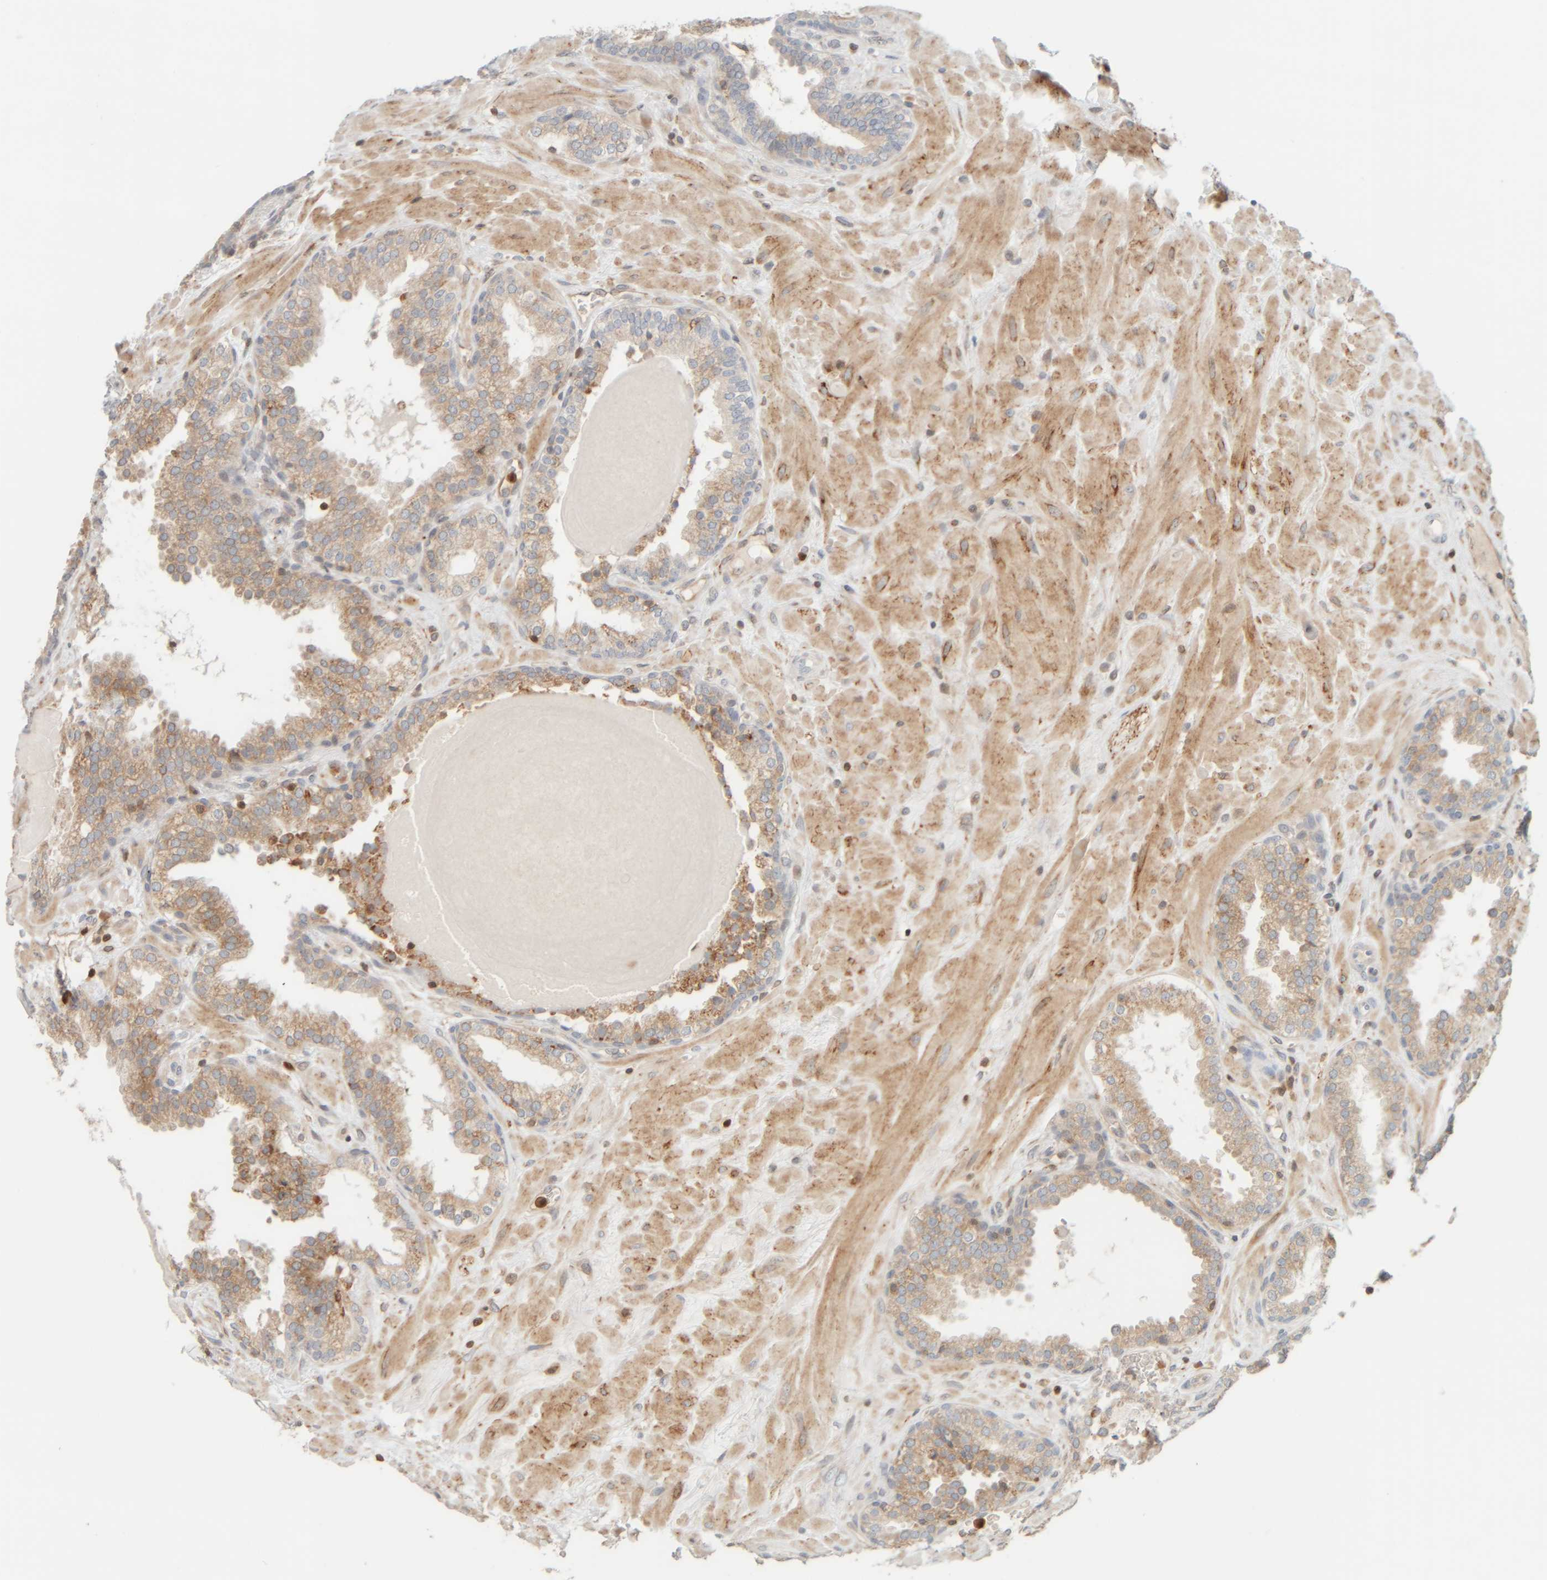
{"staining": {"intensity": "moderate", "quantity": "25%-75%", "location": "cytoplasmic/membranous"}, "tissue": "prostate", "cell_type": "Glandular cells", "image_type": "normal", "snomed": [{"axis": "morphology", "description": "Normal tissue, NOS"}, {"axis": "topography", "description": "Prostate"}], "caption": "IHC of unremarkable human prostate demonstrates medium levels of moderate cytoplasmic/membranous staining in approximately 25%-75% of glandular cells.", "gene": "AARSD1", "patient": {"sex": "male", "age": 51}}